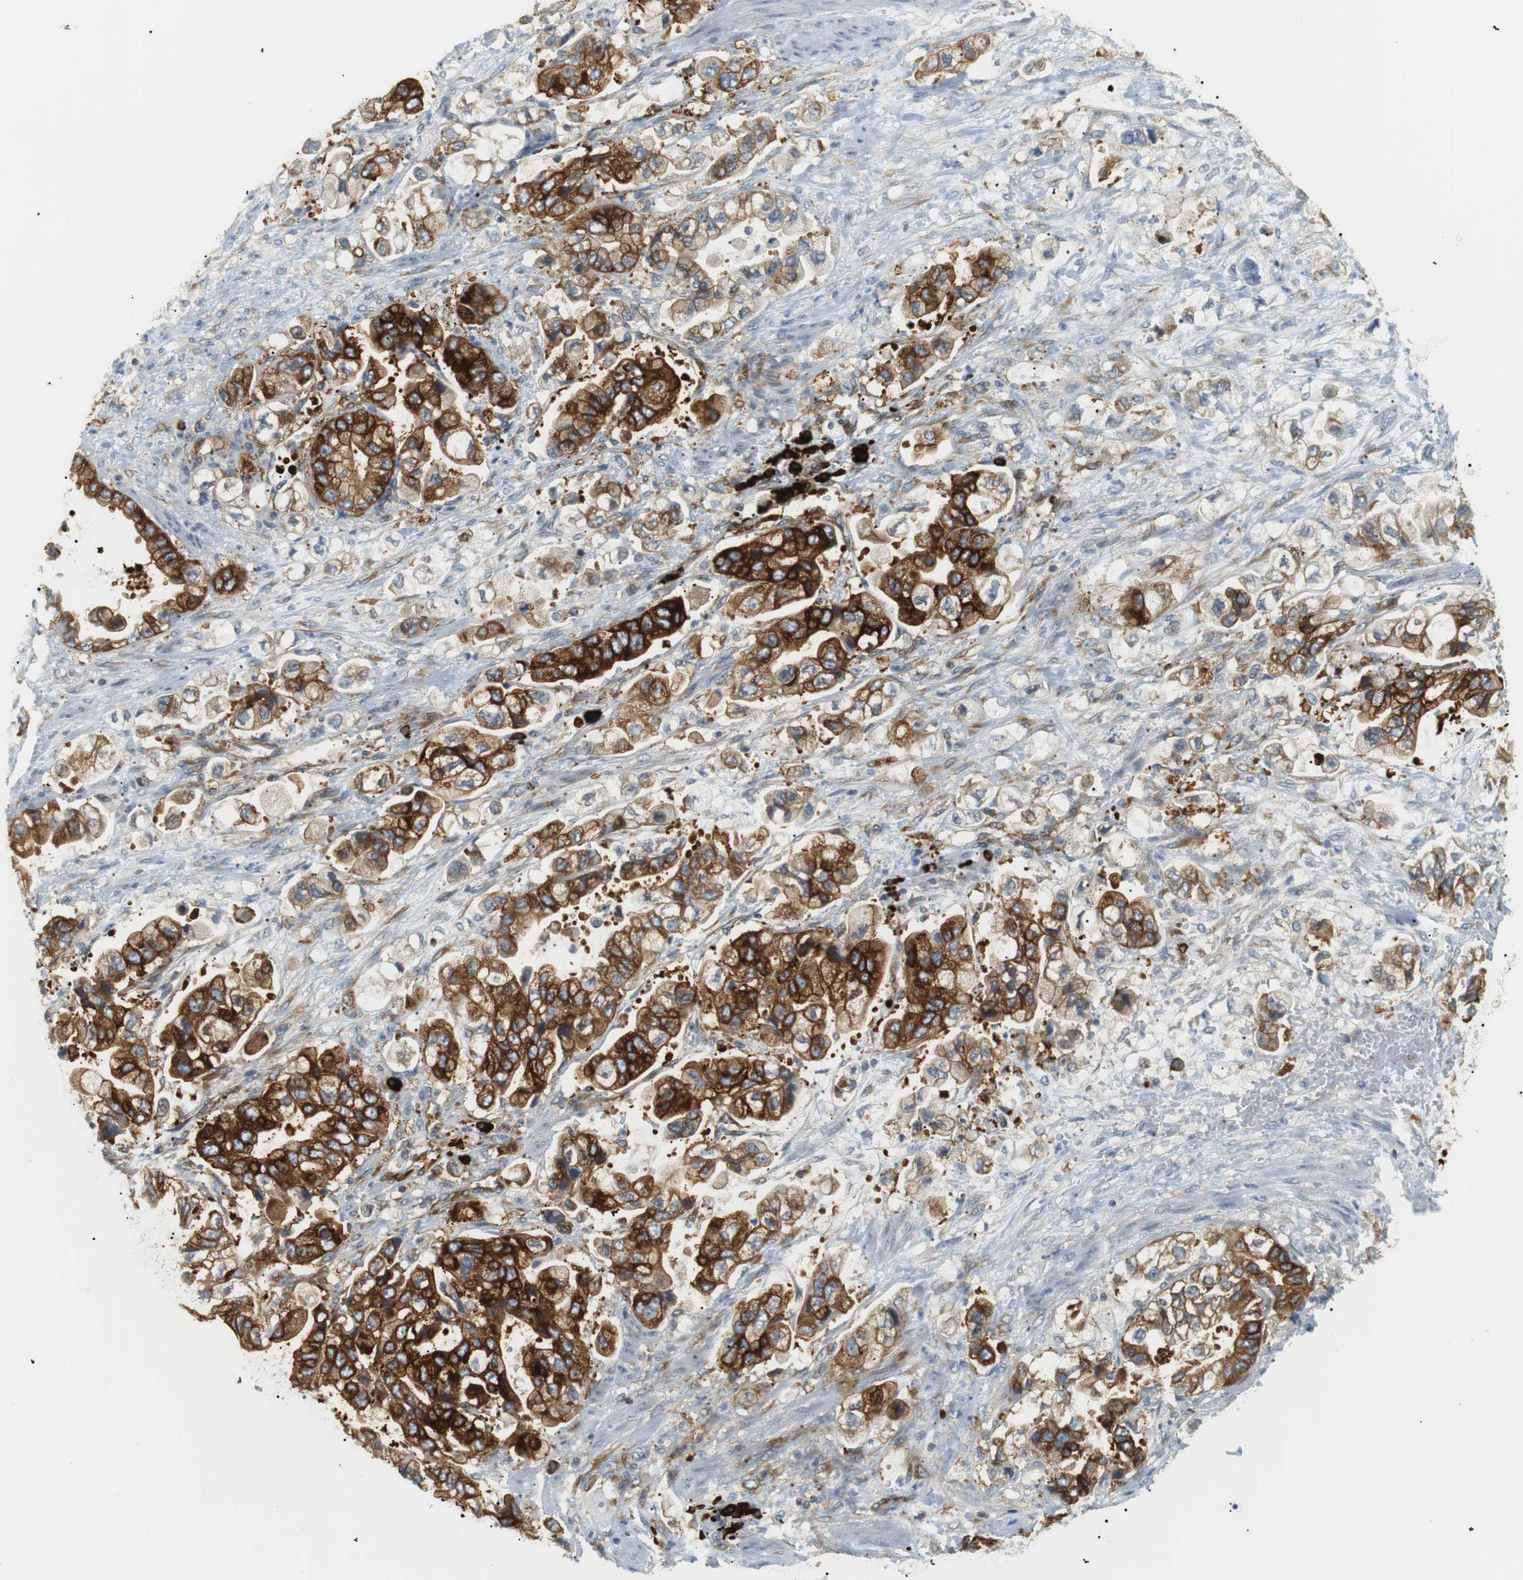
{"staining": {"intensity": "strong", "quantity": ">75%", "location": "cytoplasmic/membranous"}, "tissue": "stomach cancer", "cell_type": "Tumor cells", "image_type": "cancer", "snomed": [{"axis": "morphology", "description": "Normal tissue, NOS"}, {"axis": "morphology", "description": "Adenocarcinoma, NOS"}, {"axis": "topography", "description": "Stomach"}], "caption": "Protein positivity by immunohistochemistry displays strong cytoplasmic/membranous staining in approximately >75% of tumor cells in stomach adenocarcinoma.", "gene": "TMEM200A", "patient": {"sex": "male", "age": 62}}